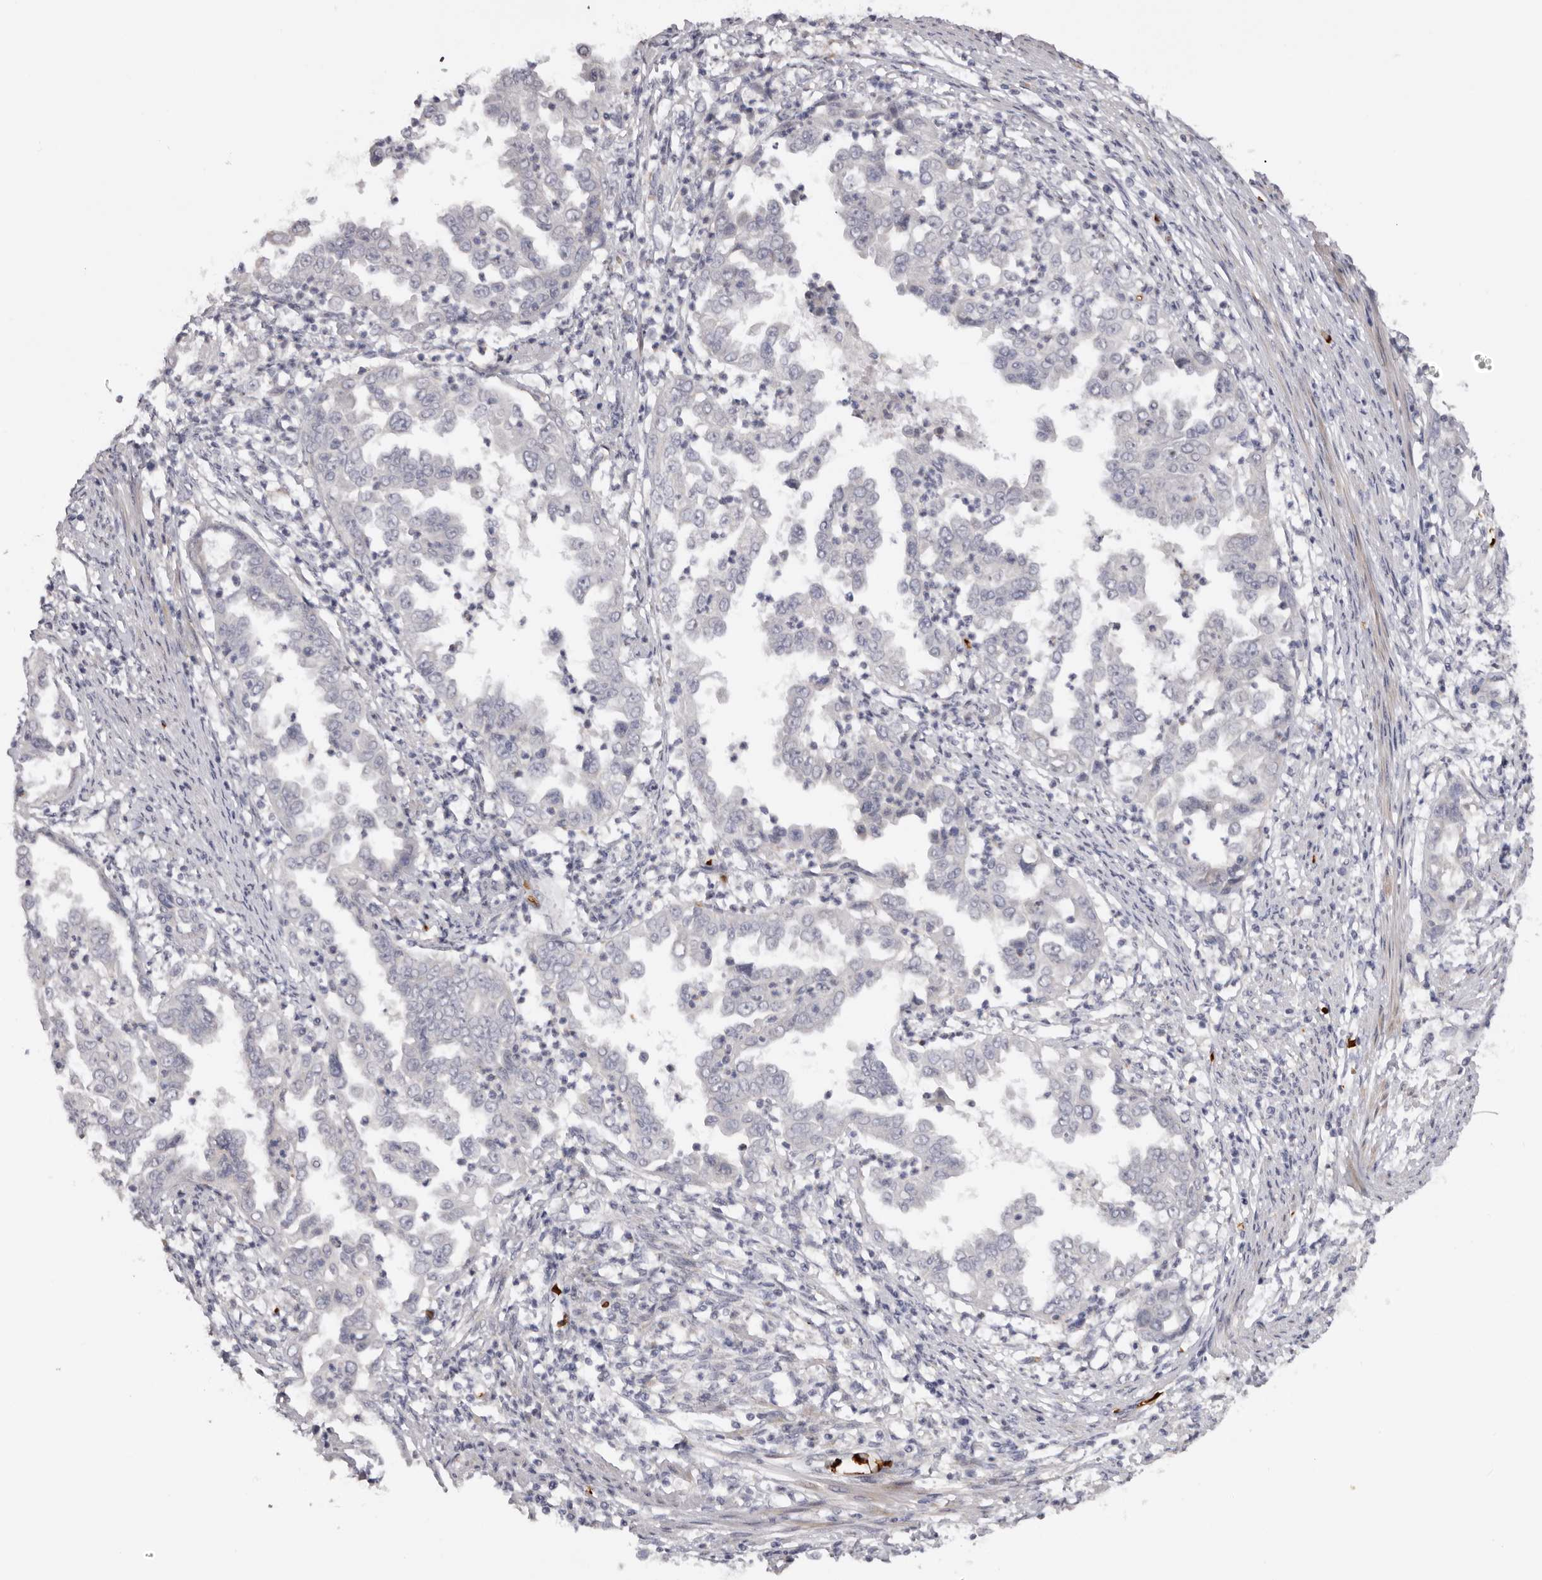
{"staining": {"intensity": "negative", "quantity": "none", "location": "none"}, "tissue": "endometrial cancer", "cell_type": "Tumor cells", "image_type": "cancer", "snomed": [{"axis": "morphology", "description": "Adenocarcinoma, NOS"}, {"axis": "topography", "description": "Endometrium"}], "caption": "An IHC histopathology image of endometrial adenocarcinoma is shown. There is no staining in tumor cells of endometrial adenocarcinoma. The staining is performed using DAB brown chromogen with nuclei counter-stained in using hematoxylin.", "gene": "TNR", "patient": {"sex": "female", "age": 85}}